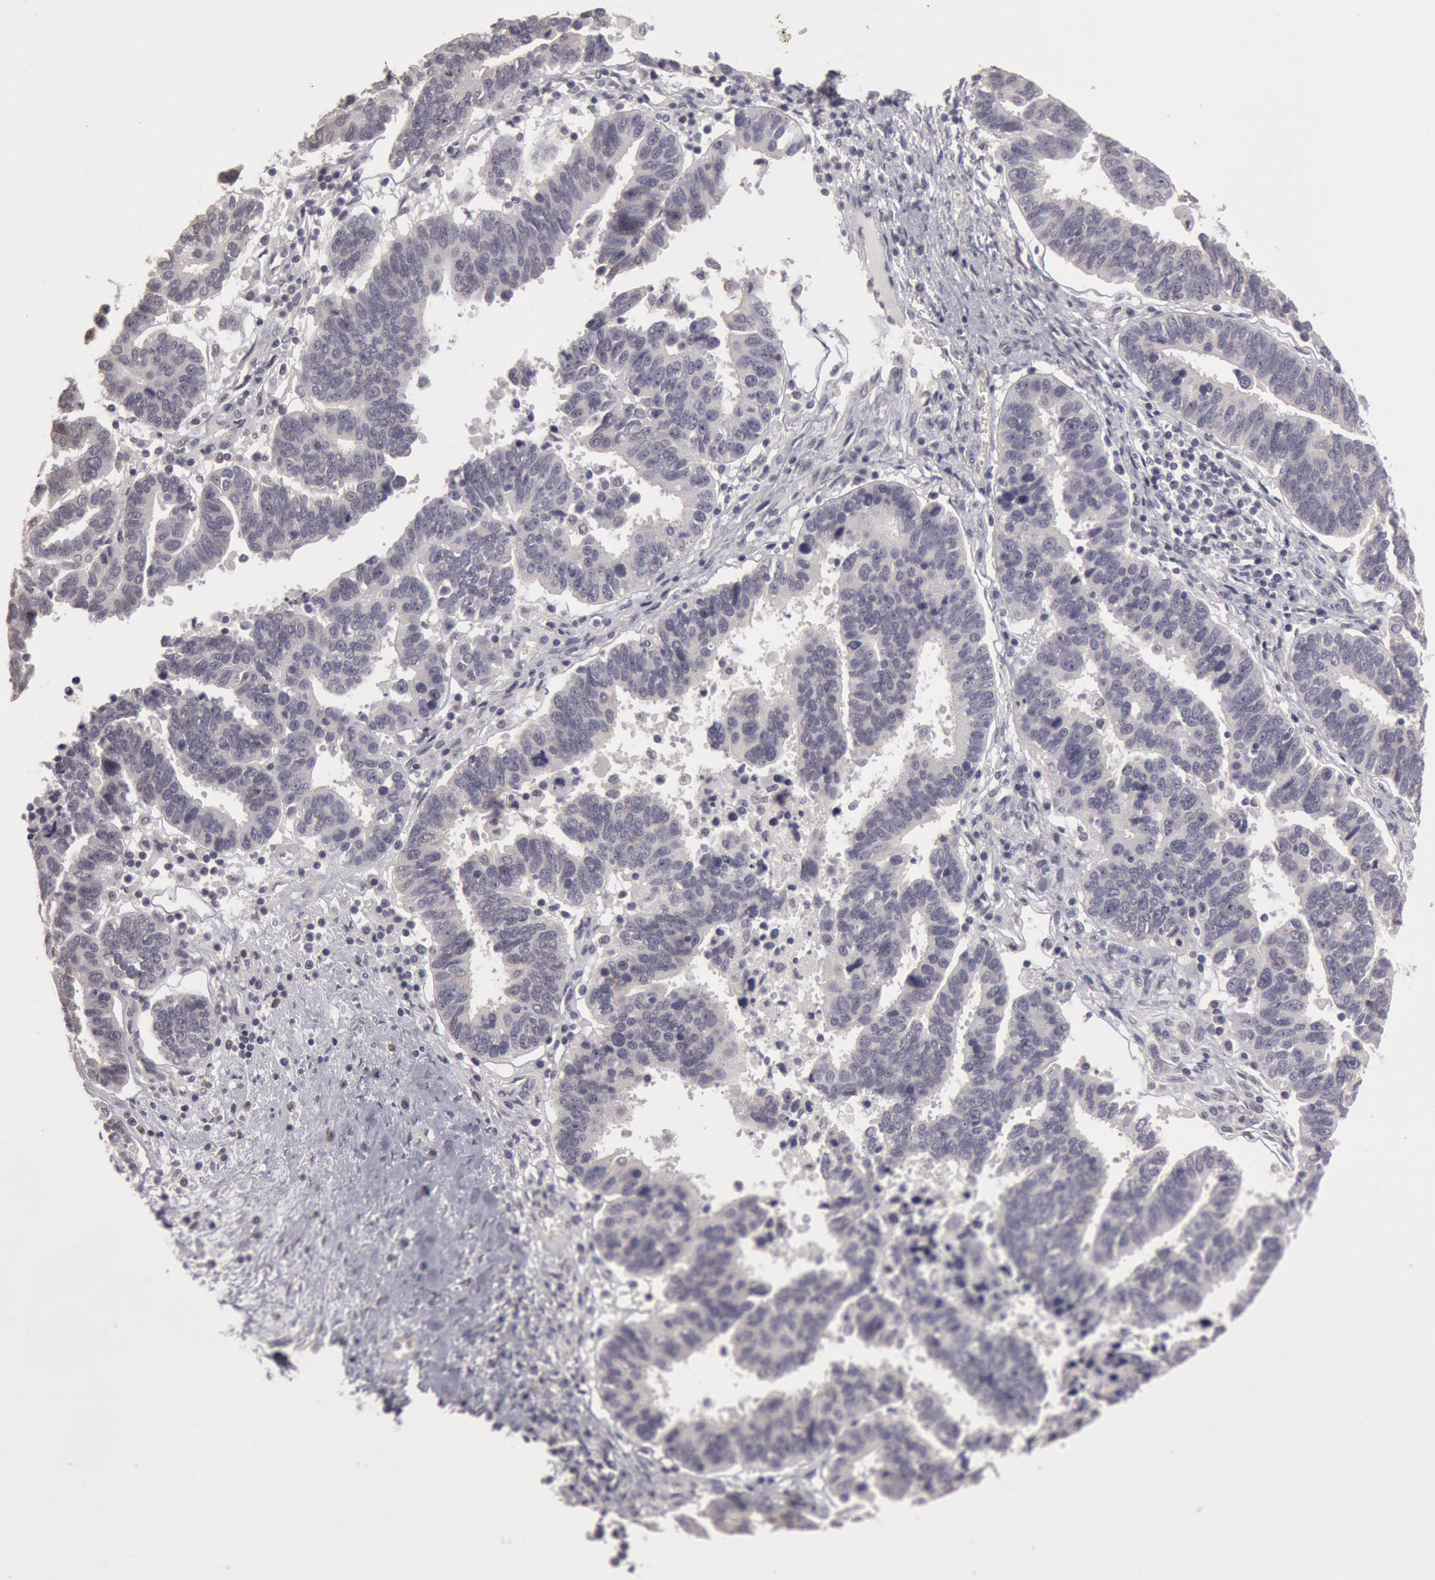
{"staining": {"intensity": "negative", "quantity": "none", "location": "none"}, "tissue": "ovarian cancer", "cell_type": "Tumor cells", "image_type": "cancer", "snomed": [{"axis": "morphology", "description": "Carcinoma, endometroid"}, {"axis": "morphology", "description": "Cystadenocarcinoma, serous, NOS"}, {"axis": "topography", "description": "Ovary"}], "caption": "There is no significant staining in tumor cells of ovarian cancer (endometroid carcinoma). (DAB immunohistochemistry, high magnification).", "gene": "RIMBP3C", "patient": {"sex": "female", "age": 45}}